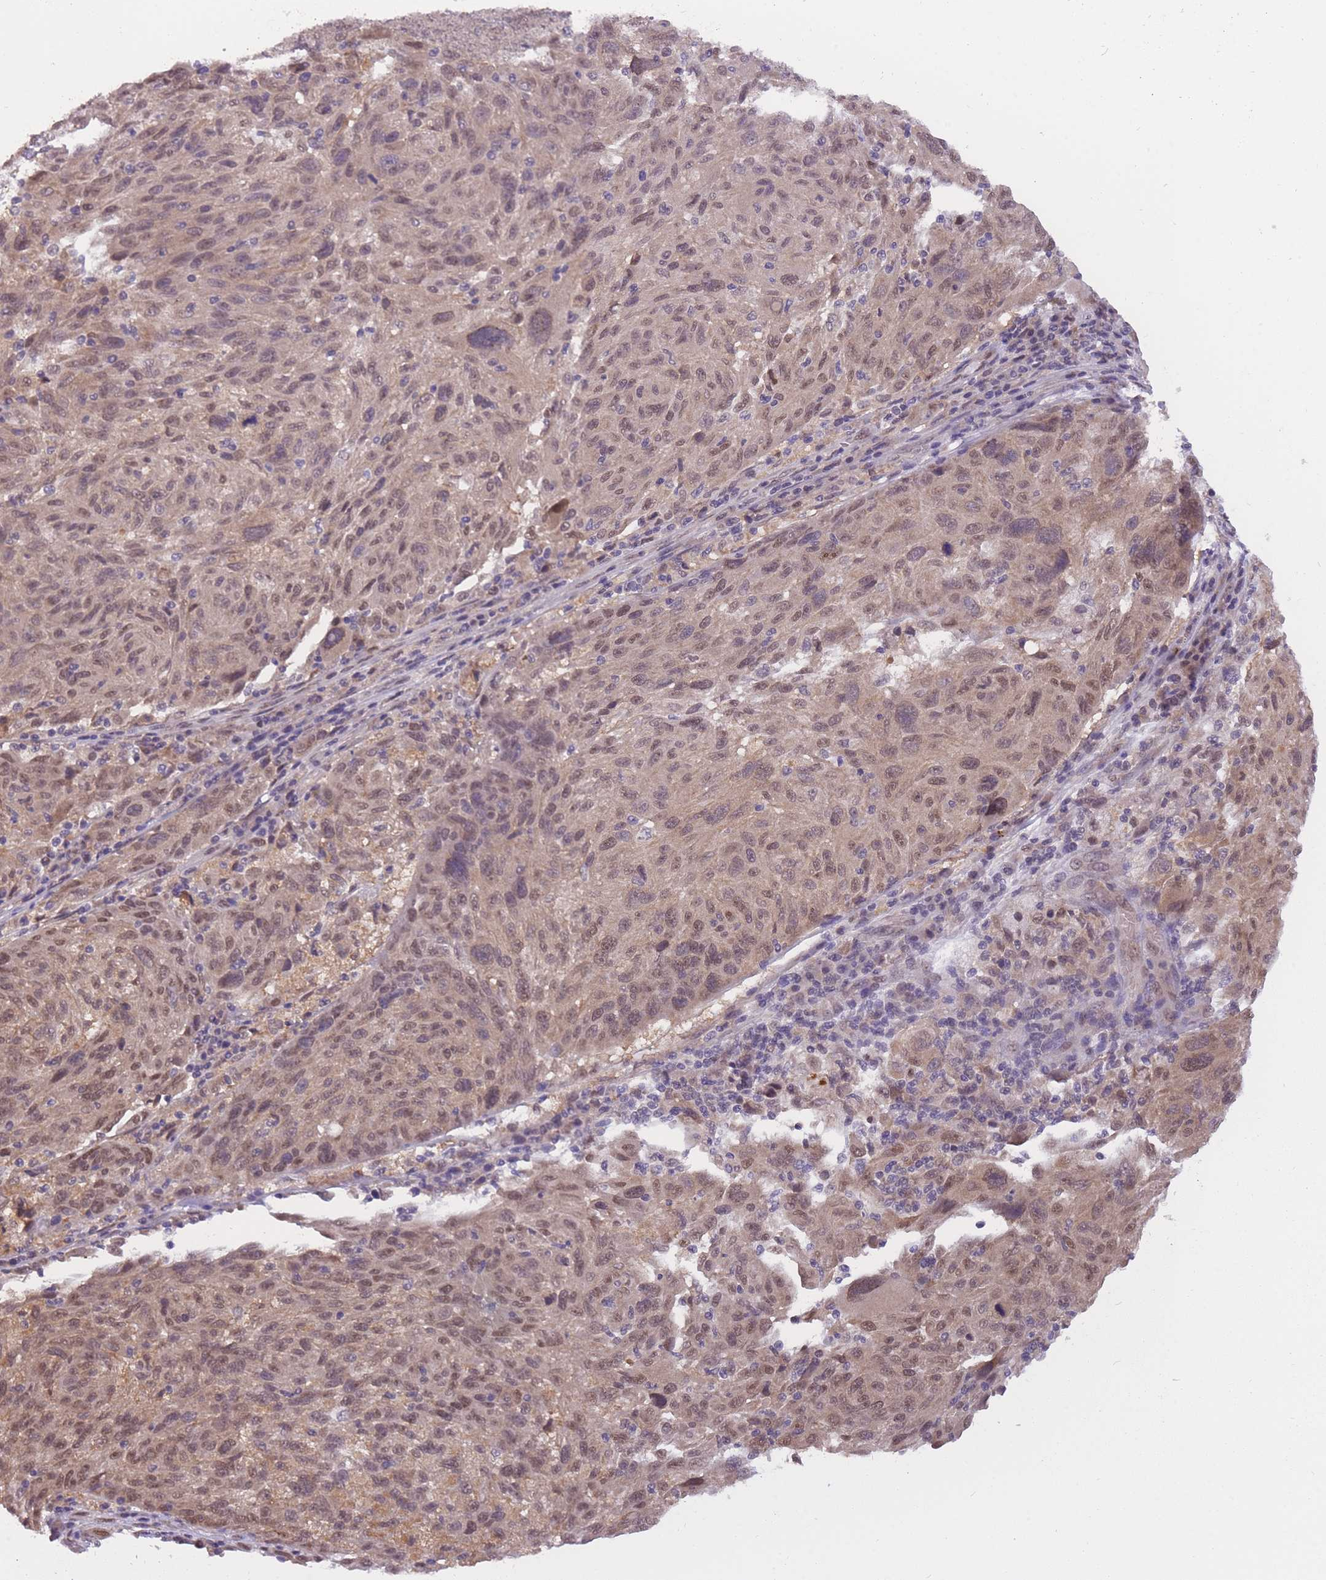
{"staining": {"intensity": "weak", "quantity": ">75%", "location": "nuclear"}, "tissue": "melanoma", "cell_type": "Tumor cells", "image_type": "cancer", "snomed": [{"axis": "morphology", "description": "Malignant melanoma, NOS"}, {"axis": "topography", "description": "Skin"}], "caption": "DAB (3,3'-diaminobenzidine) immunohistochemical staining of malignant melanoma reveals weak nuclear protein expression in approximately >75% of tumor cells.", "gene": "CDIP1", "patient": {"sex": "male", "age": 53}}